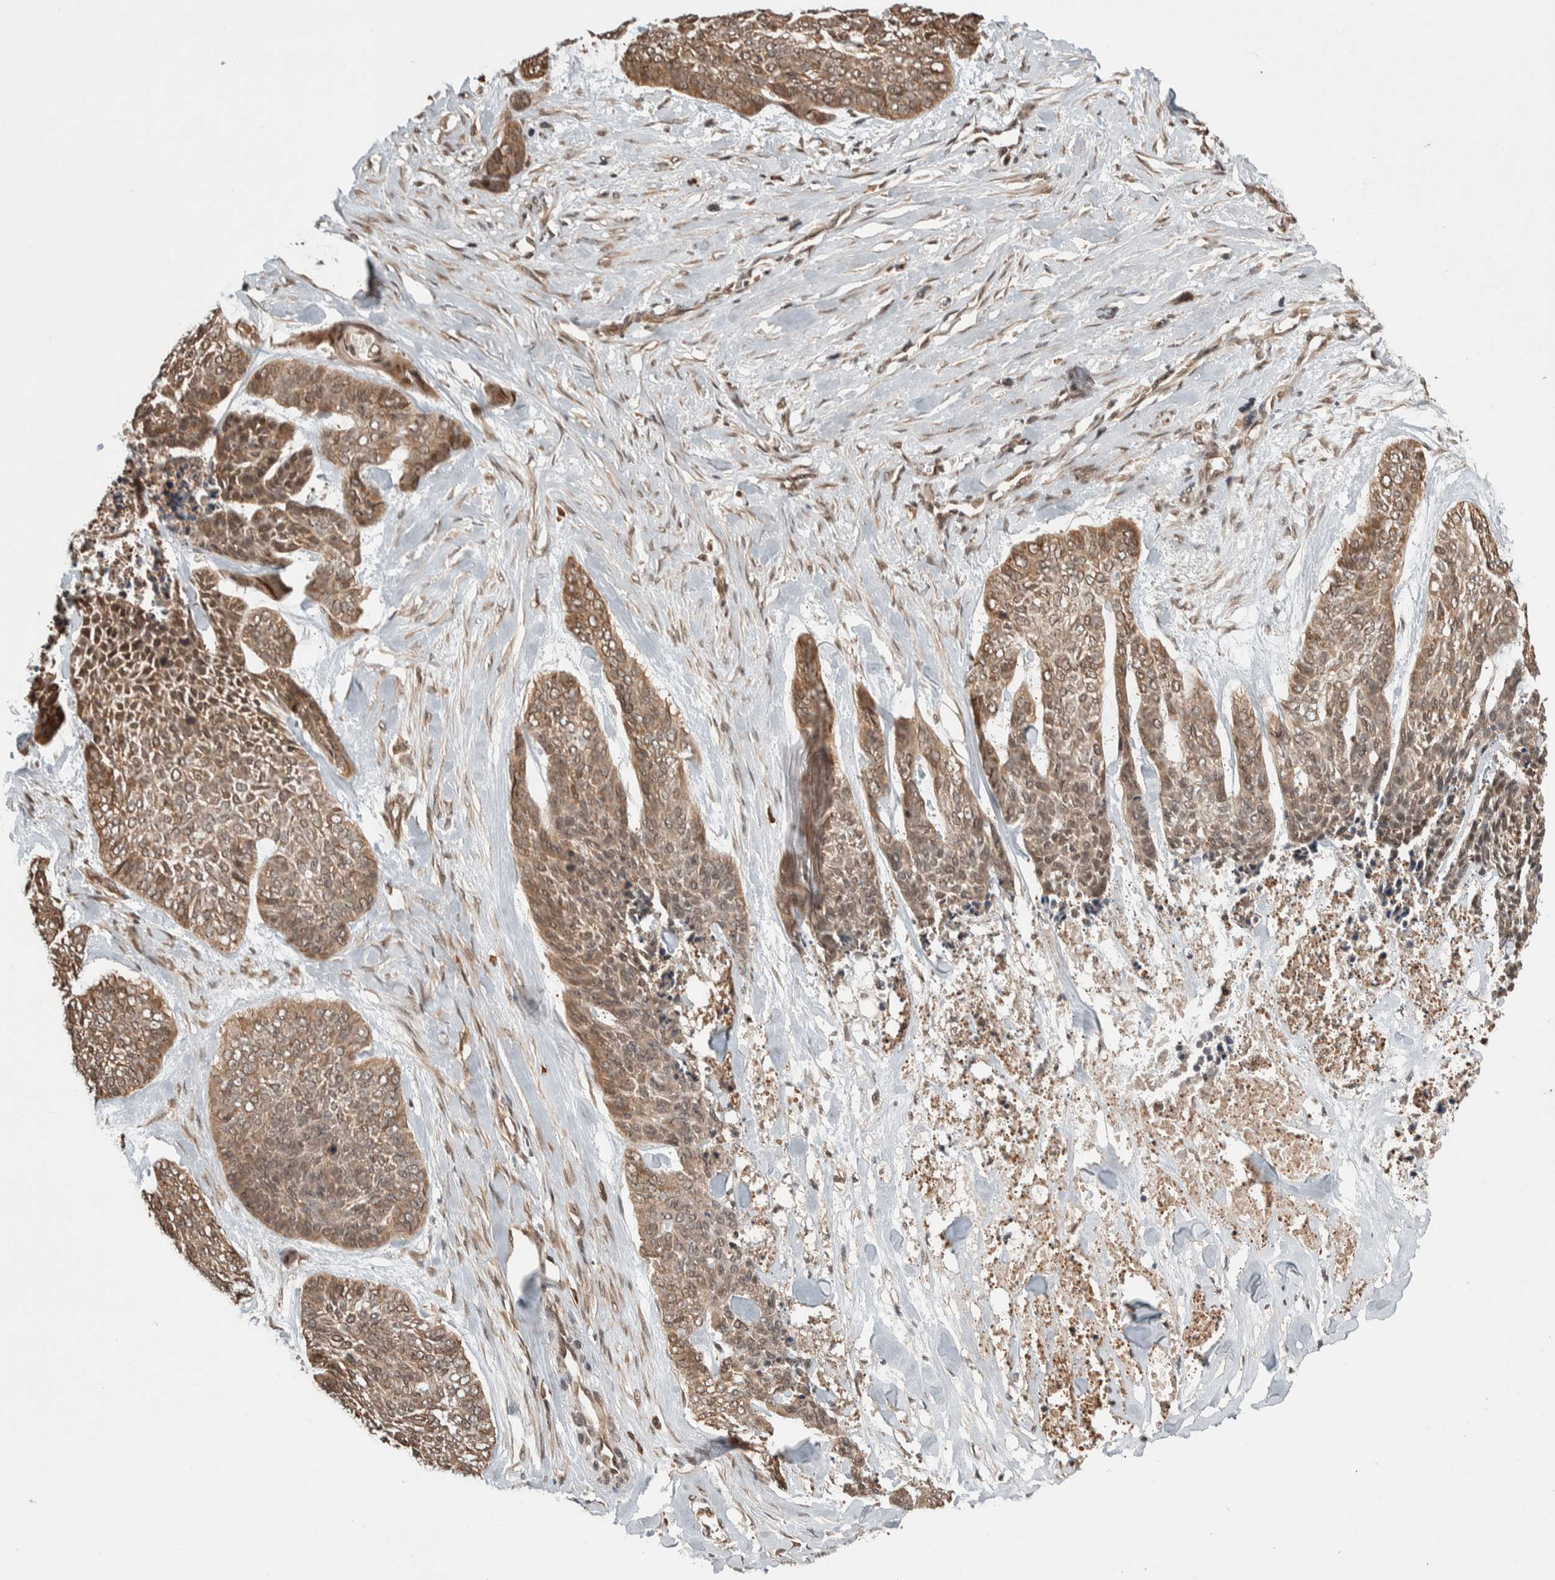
{"staining": {"intensity": "moderate", "quantity": ">75%", "location": "cytoplasmic/membranous"}, "tissue": "skin cancer", "cell_type": "Tumor cells", "image_type": "cancer", "snomed": [{"axis": "morphology", "description": "Basal cell carcinoma"}, {"axis": "topography", "description": "Skin"}], "caption": "A medium amount of moderate cytoplasmic/membranous positivity is present in approximately >75% of tumor cells in skin cancer (basal cell carcinoma) tissue. (DAB (3,3'-diaminobenzidine) IHC with brightfield microscopy, high magnification).", "gene": "ZNF592", "patient": {"sex": "female", "age": 64}}